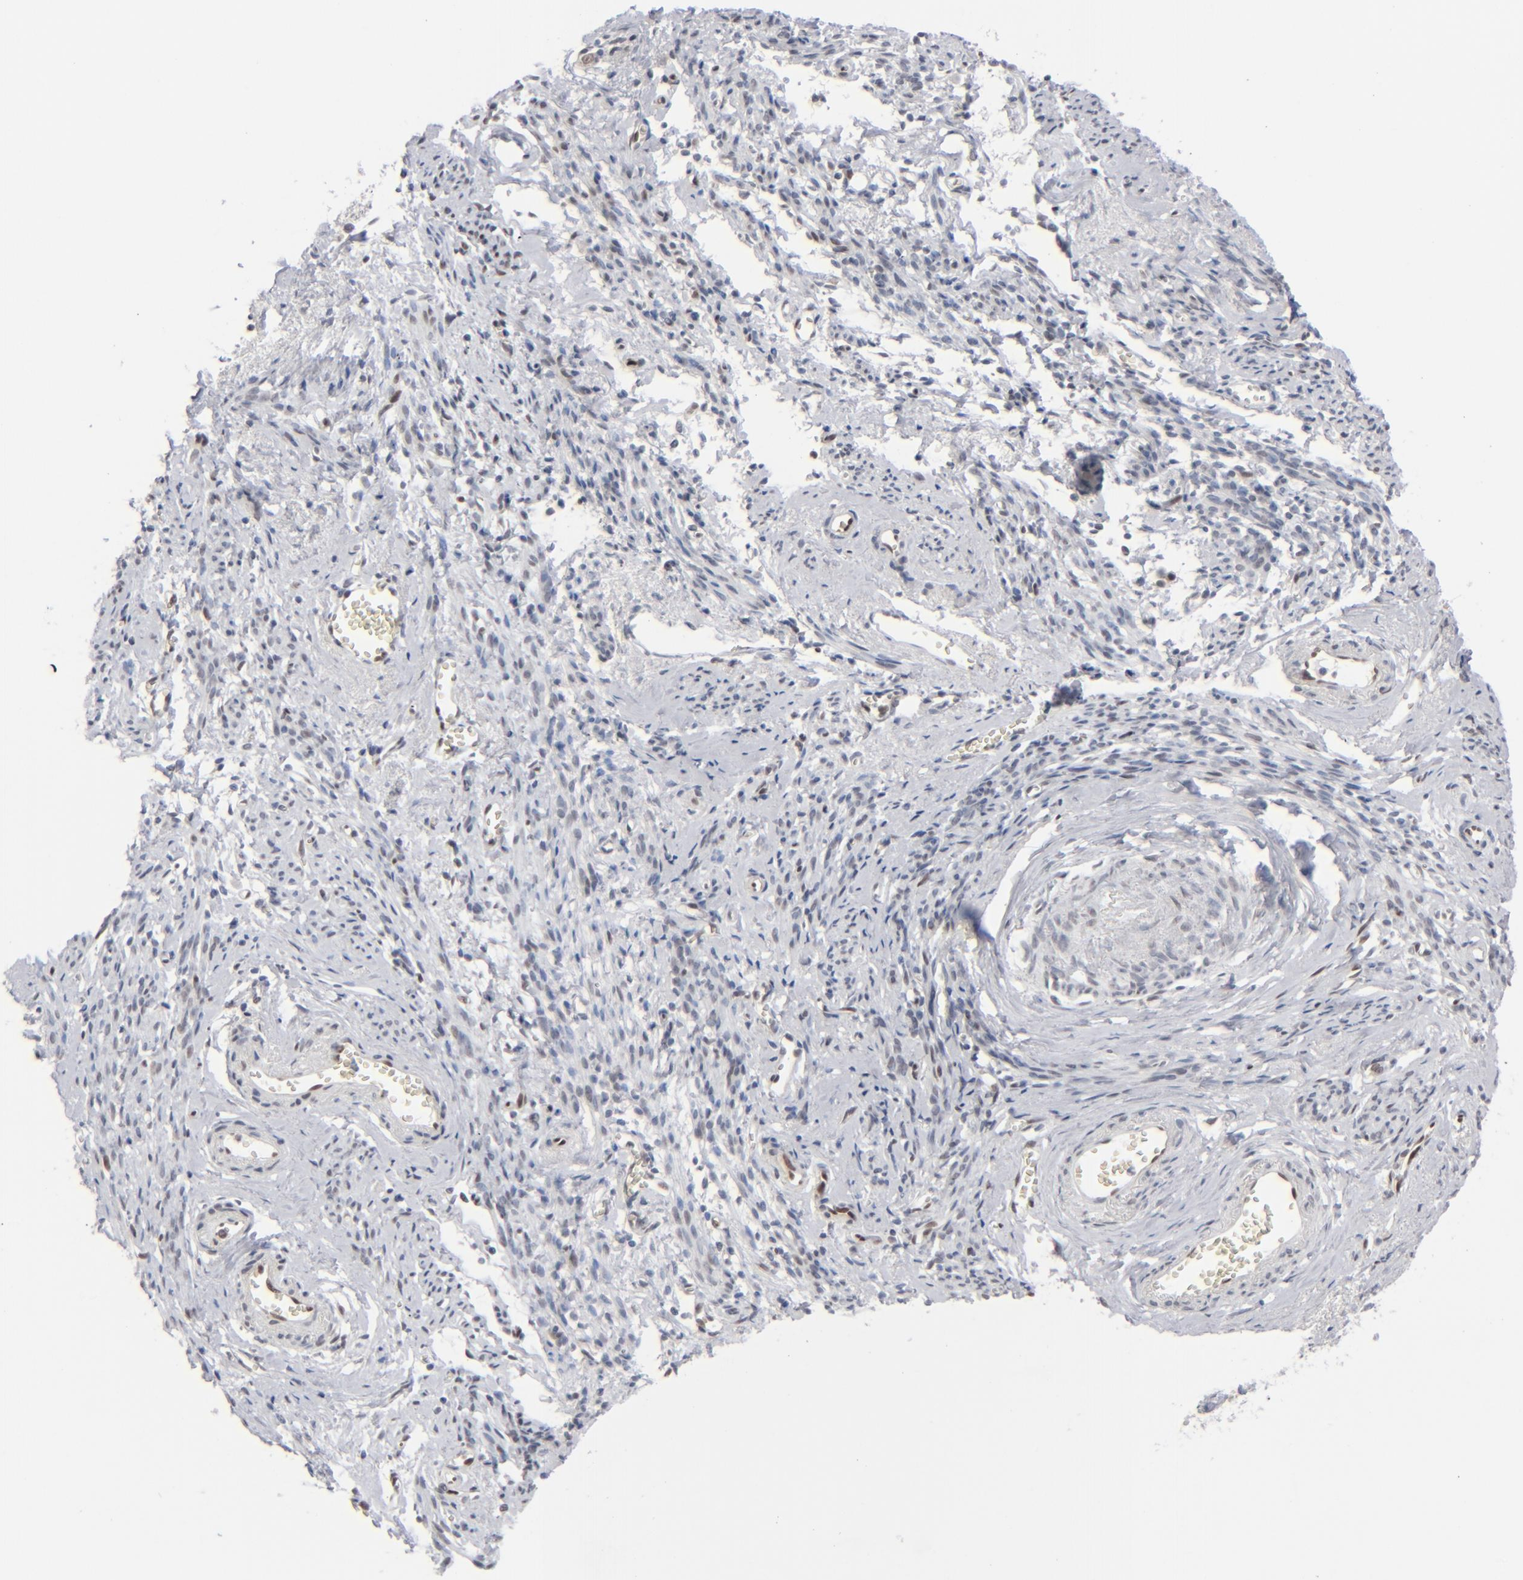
{"staining": {"intensity": "negative", "quantity": "none", "location": "none"}, "tissue": "endometrial cancer", "cell_type": "Tumor cells", "image_type": "cancer", "snomed": [{"axis": "morphology", "description": "Adenocarcinoma, NOS"}, {"axis": "topography", "description": "Endometrium"}], "caption": "Protein analysis of endometrial adenocarcinoma demonstrates no significant expression in tumor cells. (DAB (3,3'-diaminobenzidine) IHC visualized using brightfield microscopy, high magnification).", "gene": "IRF9", "patient": {"sex": "female", "age": 75}}